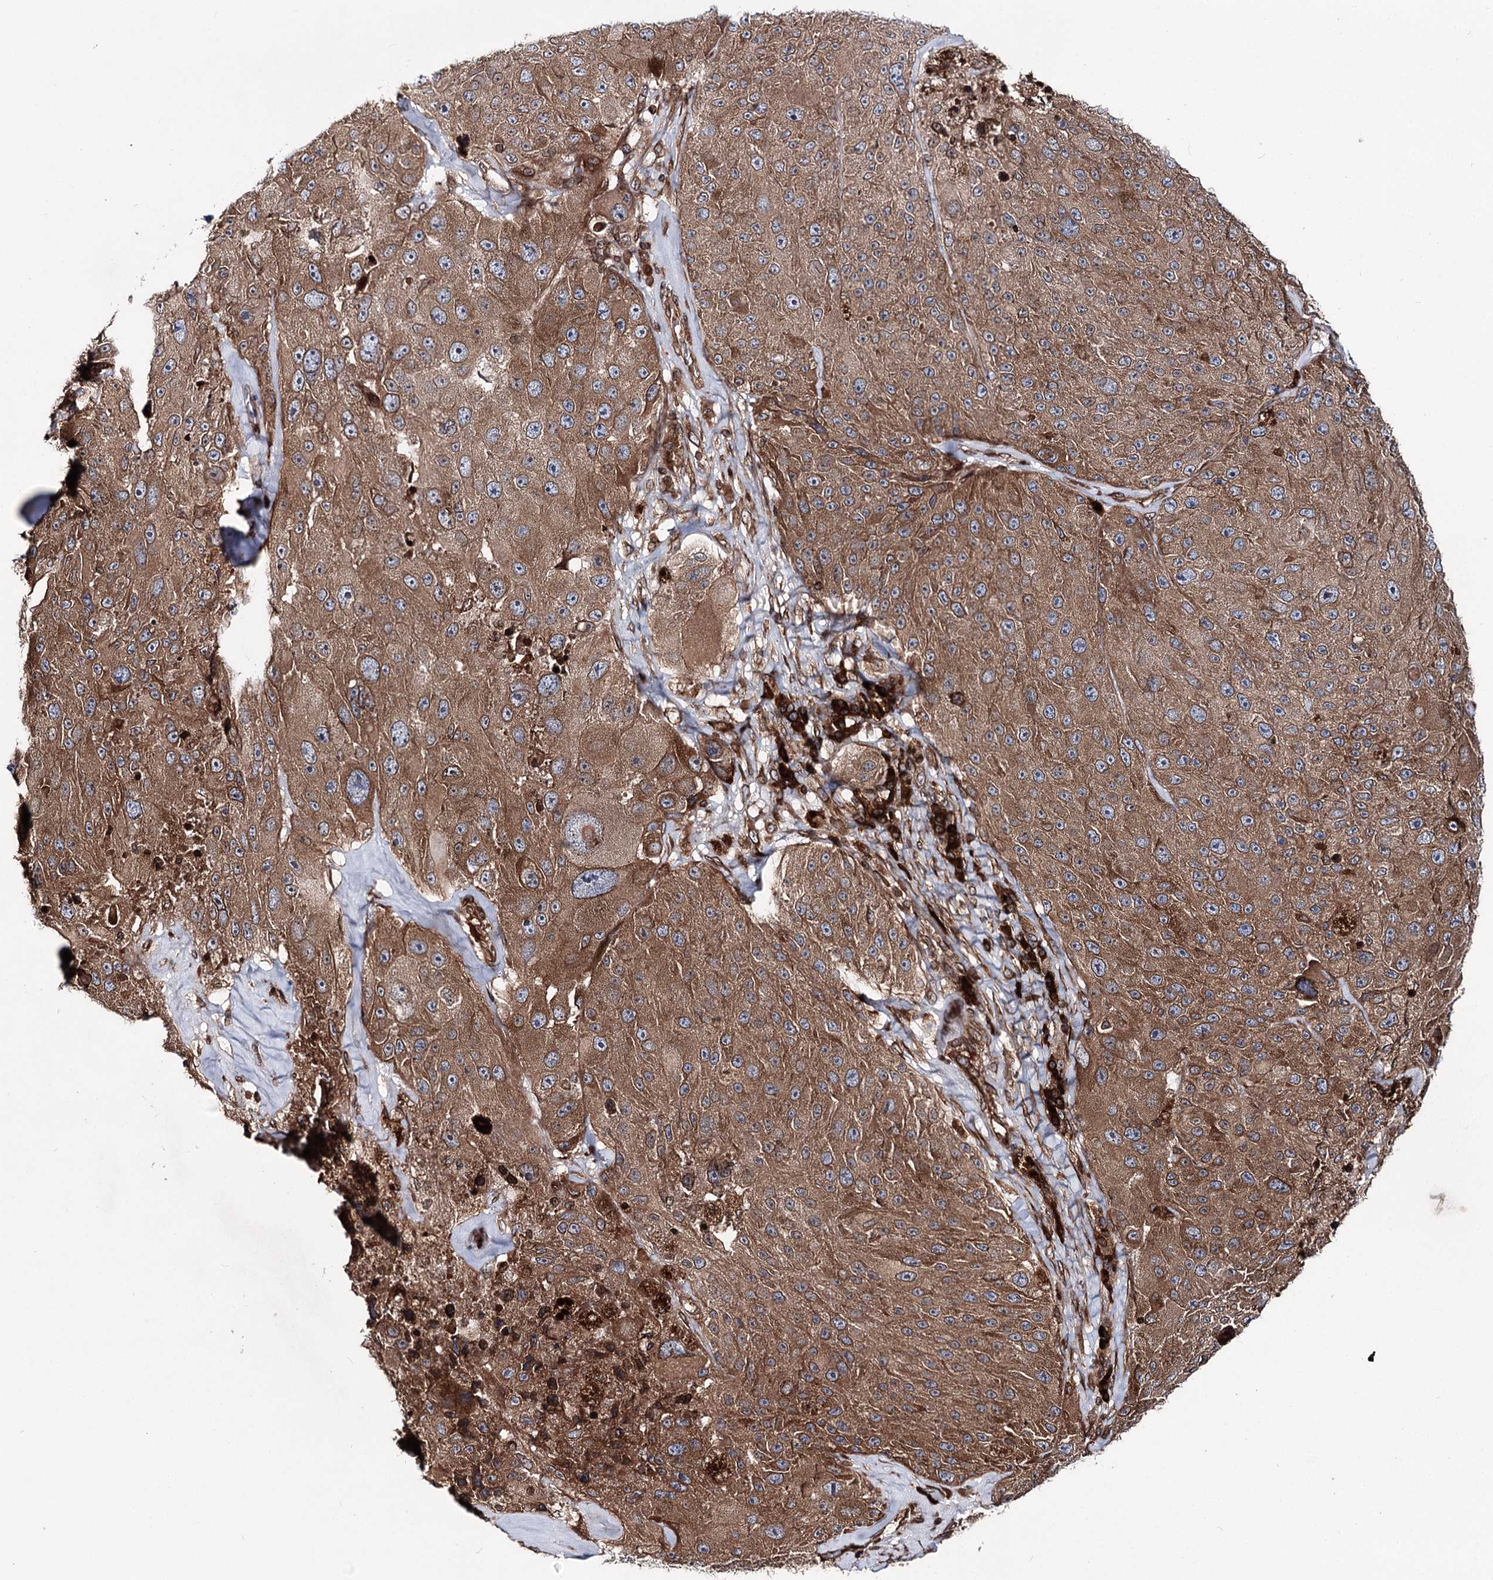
{"staining": {"intensity": "moderate", "quantity": ">75%", "location": "cytoplasmic/membranous"}, "tissue": "melanoma", "cell_type": "Tumor cells", "image_type": "cancer", "snomed": [{"axis": "morphology", "description": "Malignant melanoma, Metastatic site"}, {"axis": "topography", "description": "Lymph node"}], "caption": "The immunohistochemical stain highlights moderate cytoplasmic/membranous expression in tumor cells of melanoma tissue.", "gene": "FGFR1OP2", "patient": {"sex": "male", "age": 62}}